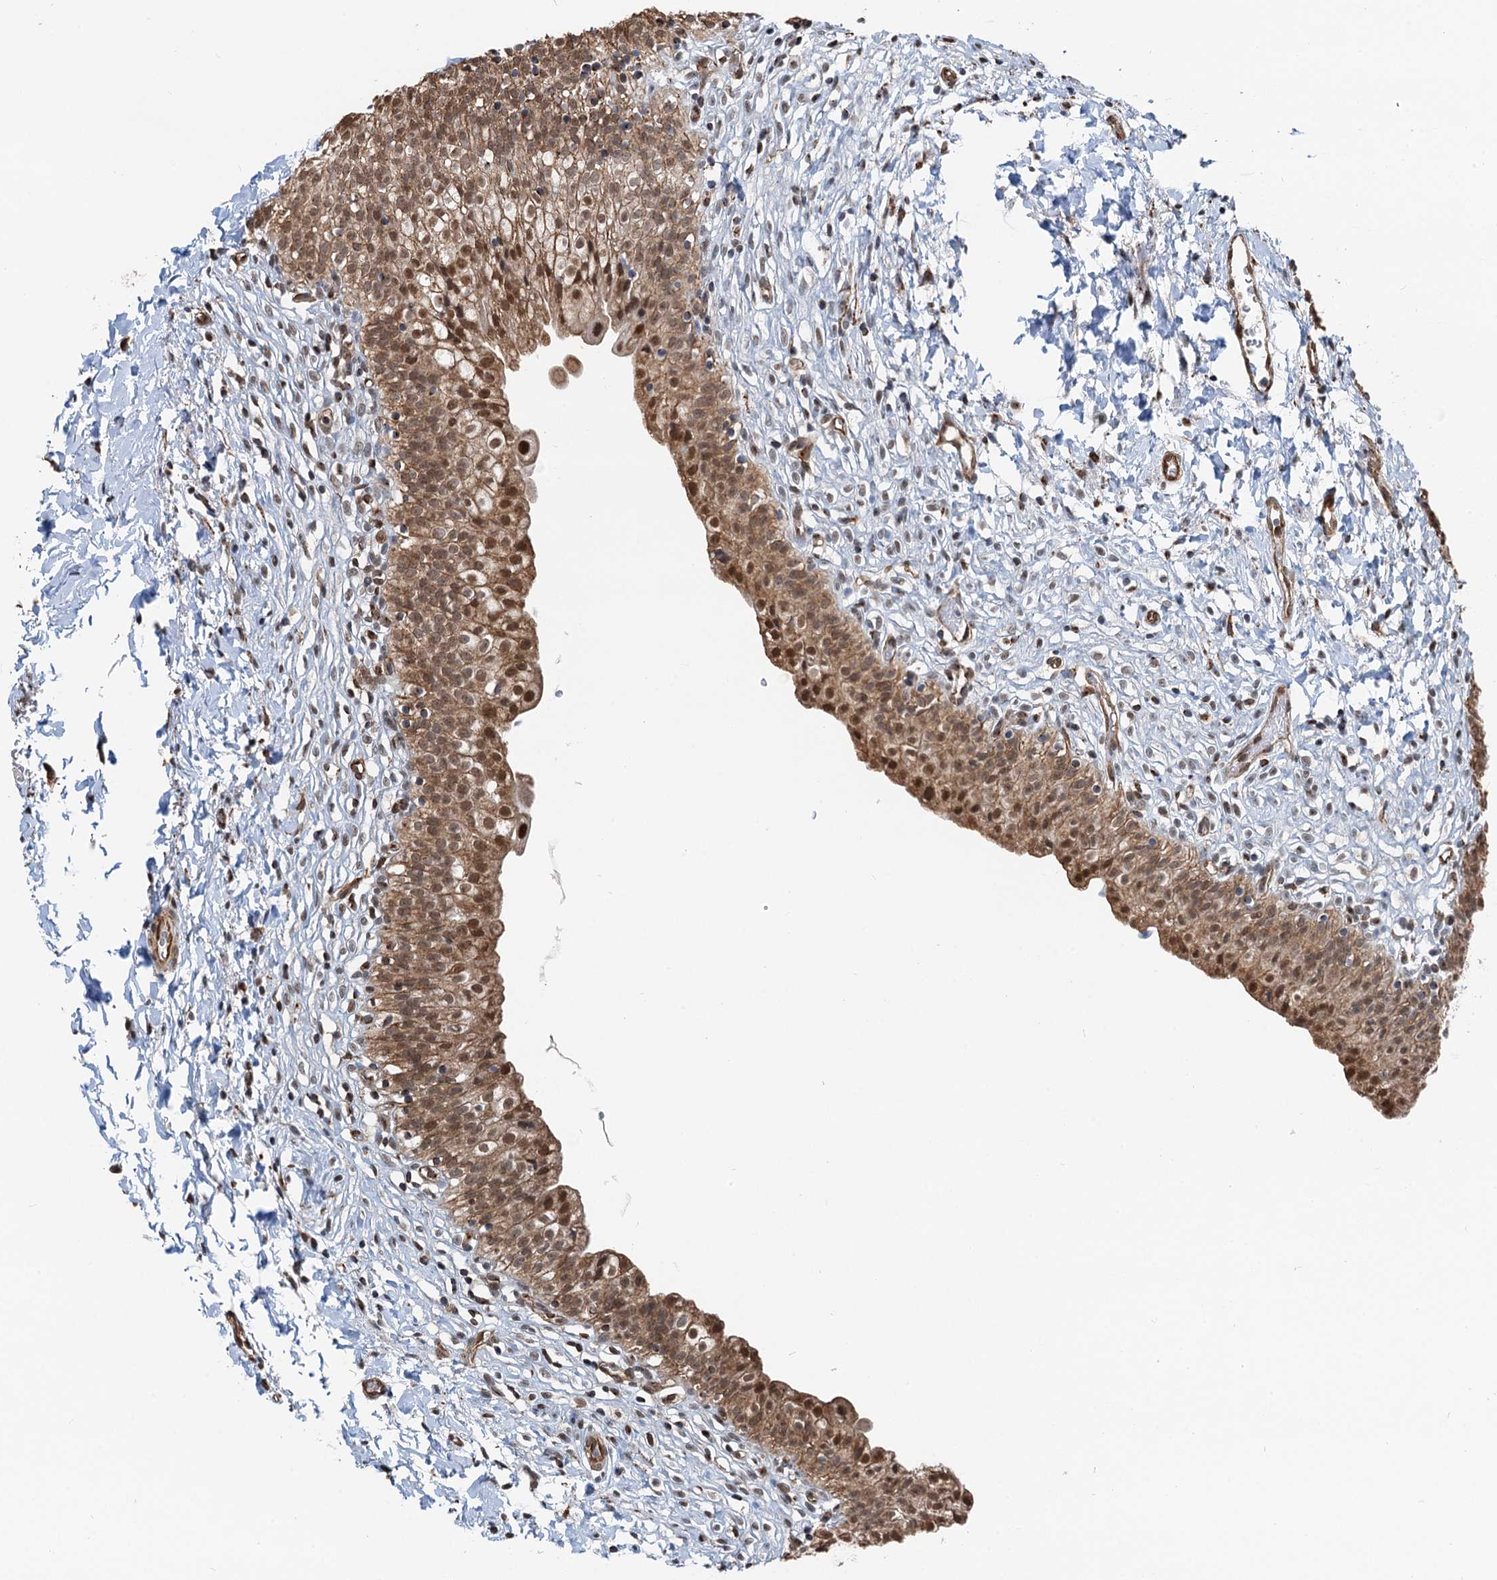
{"staining": {"intensity": "strong", "quantity": ">75%", "location": "cytoplasmic/membranous,nuclear"}, "tissue": "urinary bladder", "cell_type": "Urothelial cells", "image_type": "normal", "snomed": [{"axis": "morphology", "description": "Normal tissue, NOS"}, {"axis": "topography", "description": "Urinary bladder"}], "caption": "Human urinary bladder stained for a protein (brown) demonstrates strong cytoplasmic/membranous,nuclear positive positivity in approximately >75% of urothelial cells.", "gene": "CFDP1", "patient": {"sex": "male", "age": 55}}